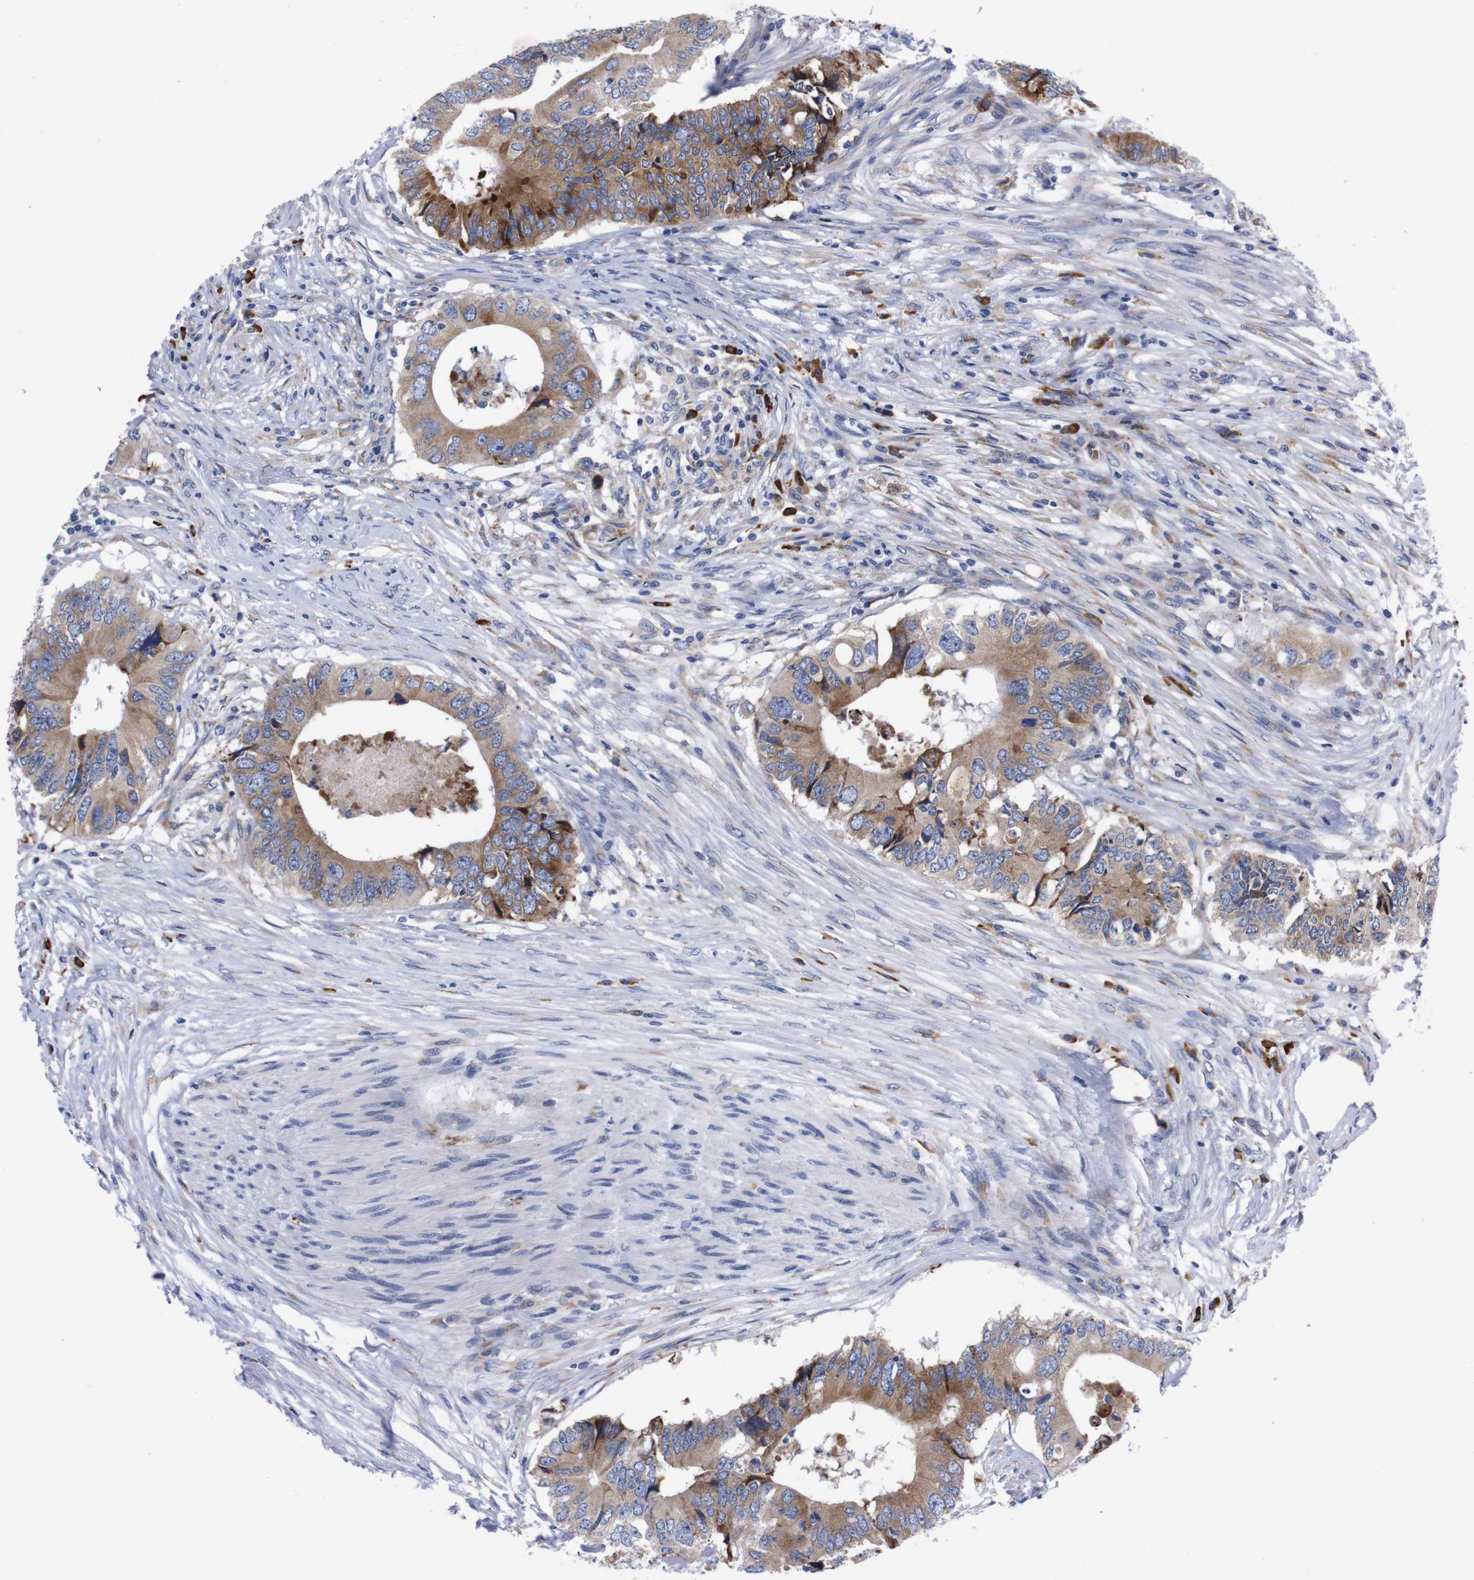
{"staining": {"intensity": "moderate", "quantity": "25%-75%", "location": "cytoplasmic/membranous"}, "tissue": "colorectal cancer", "cell_type": "Tumor cells", "image_type": "cancer", "snomed": [{"axis": "morphology", "description": "Adenocarcinoma, NOS"}, {"axis": "topography", "description": "Colon"}], "caption": "The micrograph exhibits immunohistochemical staining of colorectal adenocarcinoma. There is moderate cytoplasmic/membranous expression is identified in approximately 25%-75% of tumor cells. The staining was performed using DAB, with brown indicating positive protein expression. Nuclei are stained blue with hematoxylin.", "gene": "NEBL", "patient": {"sex": "male", "age": 71}}